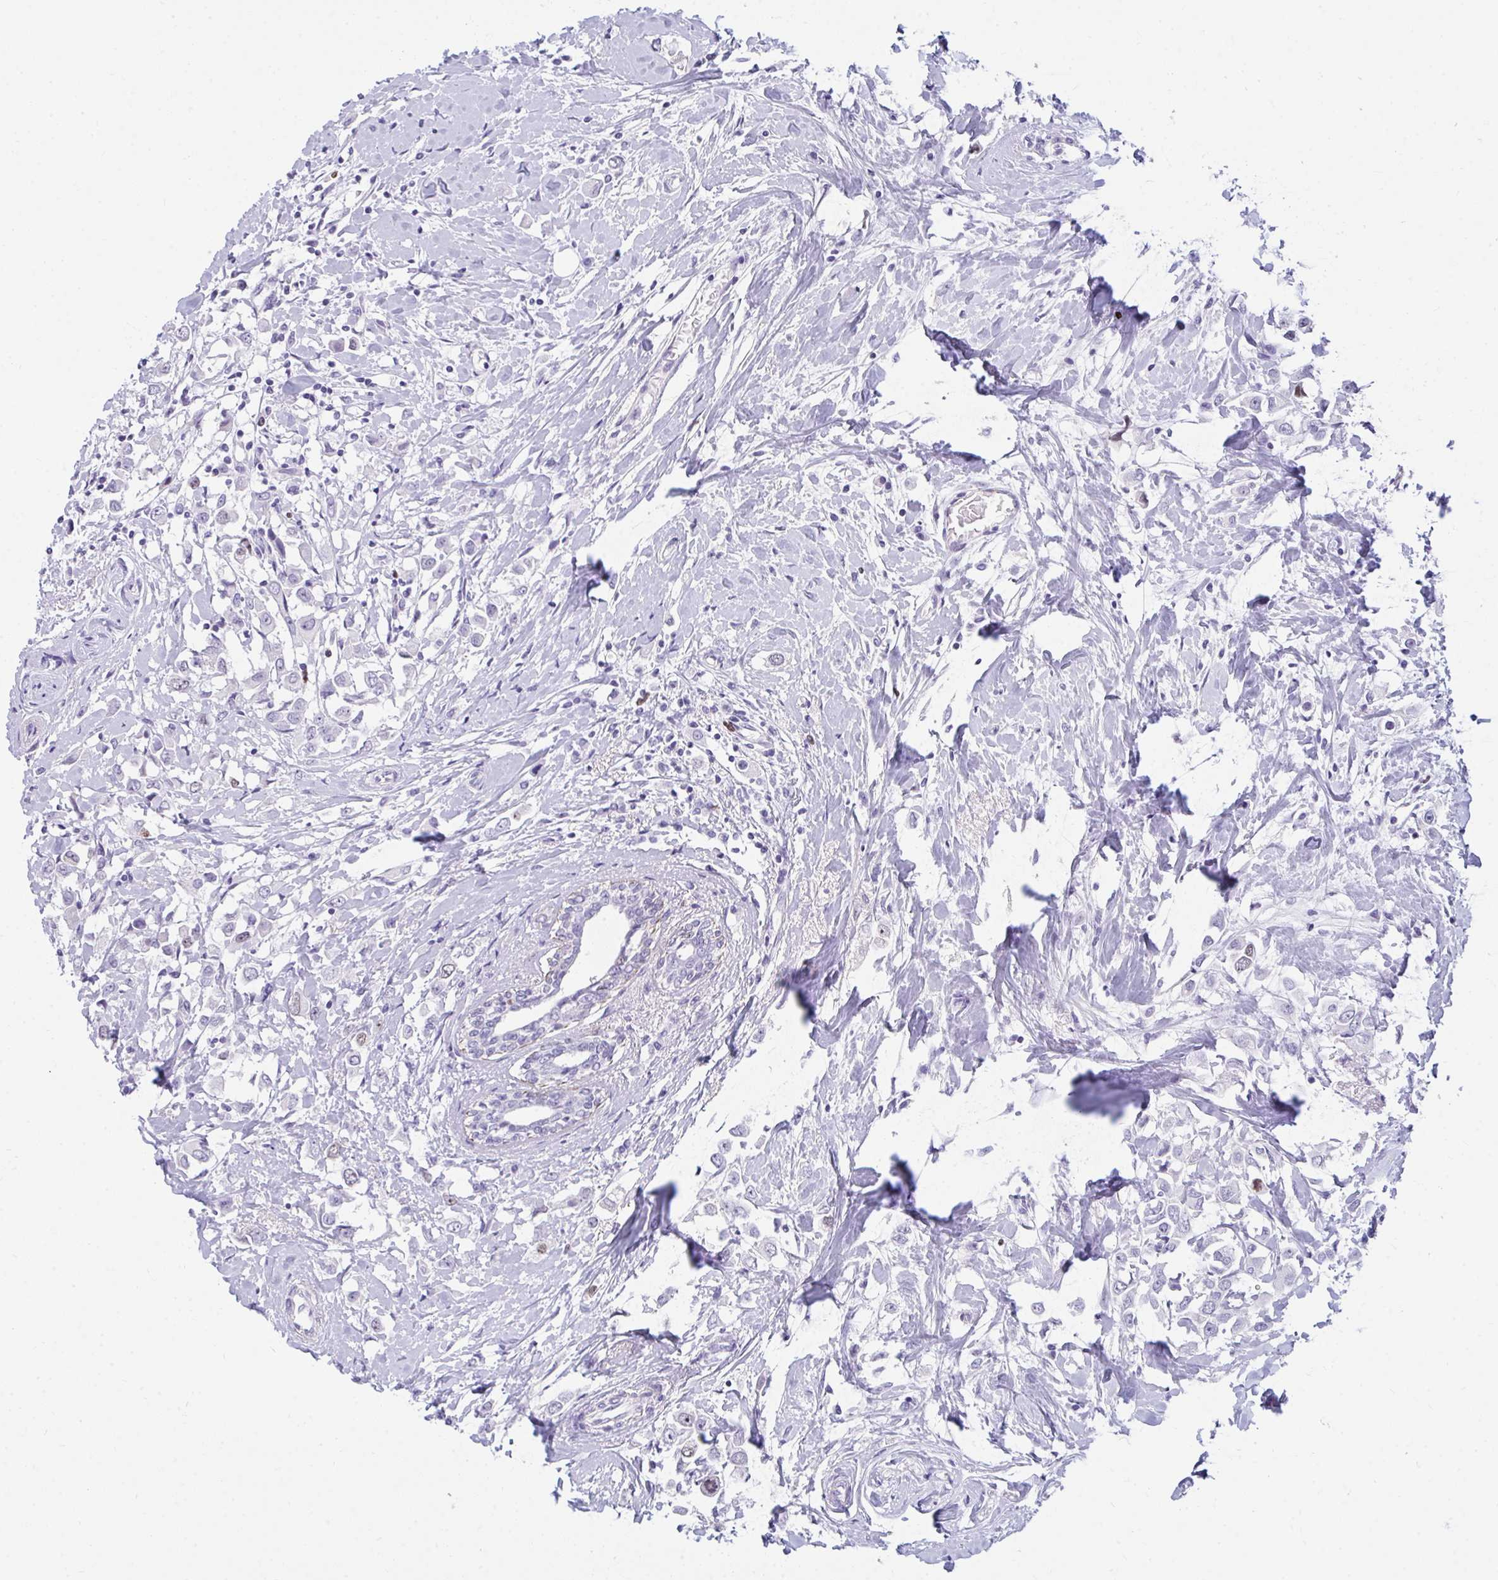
{"staining": {"intensity": "moderate", "quantity": "<25%", "location": "nuclear"}, "tissue": "breast cancer", "cell_type": "Tumor cells", "image_type": "cancer", "snomed": [{"axis": "morphology", "description": "Duct carcinoma"}, {"axis": "topography", "description": "Breast"}], "caption": "Immunohistochemistry histopathology image of neoplastic tissue: human breast cancer (intraductal carcinoma) stained using IHC displays low levels of moderate protein expression localized specifically in the nuclear of tumor cells, appearing as a nuclear brown color.", "gene": "SUZ12", "patient": {"sex": "female", "age": 61}}